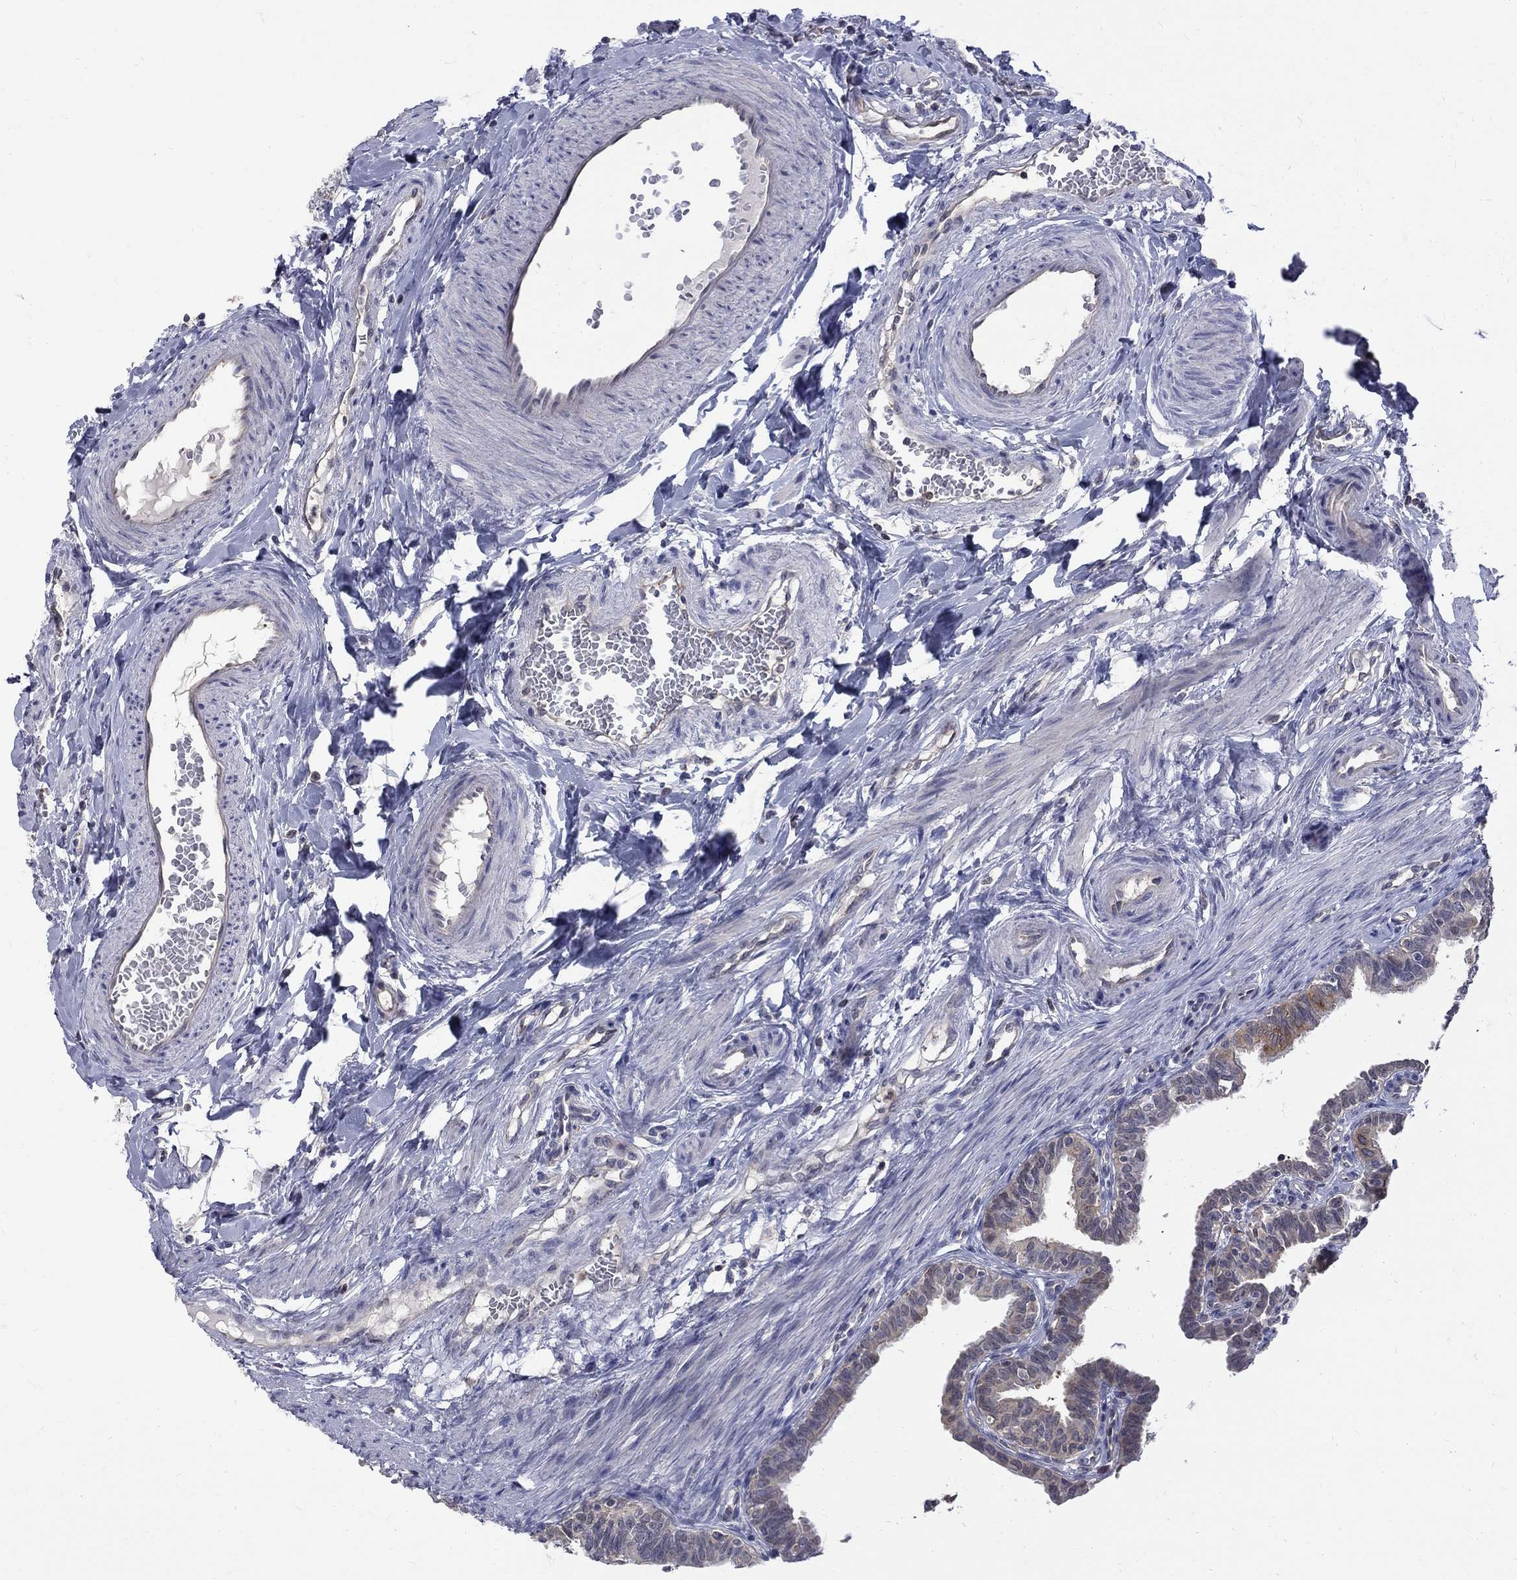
{"staining": {"intensity": "moderate", "quantity": "<25%", "location": "cytoplasmic/membranous"}, "tissue": "fallopian tube", "cell_type": "Glandular cells", "image_type": "normal", "snomed": [{"axis": "morphology", "description": "Normal tissue, NOS"}, {"axis": "topography", "description": "Fallopian tube"}], "caption": "Immunohistochemical staining of unremarkable fallopian tube displays <25% levels of moderate cytoplasmic/membranous protein positivity in approximately <25% of glandular cells. Nuclei are stained in blue.", "gene": "HKDC1", "patient": {"sex": "female", "age": 36}}